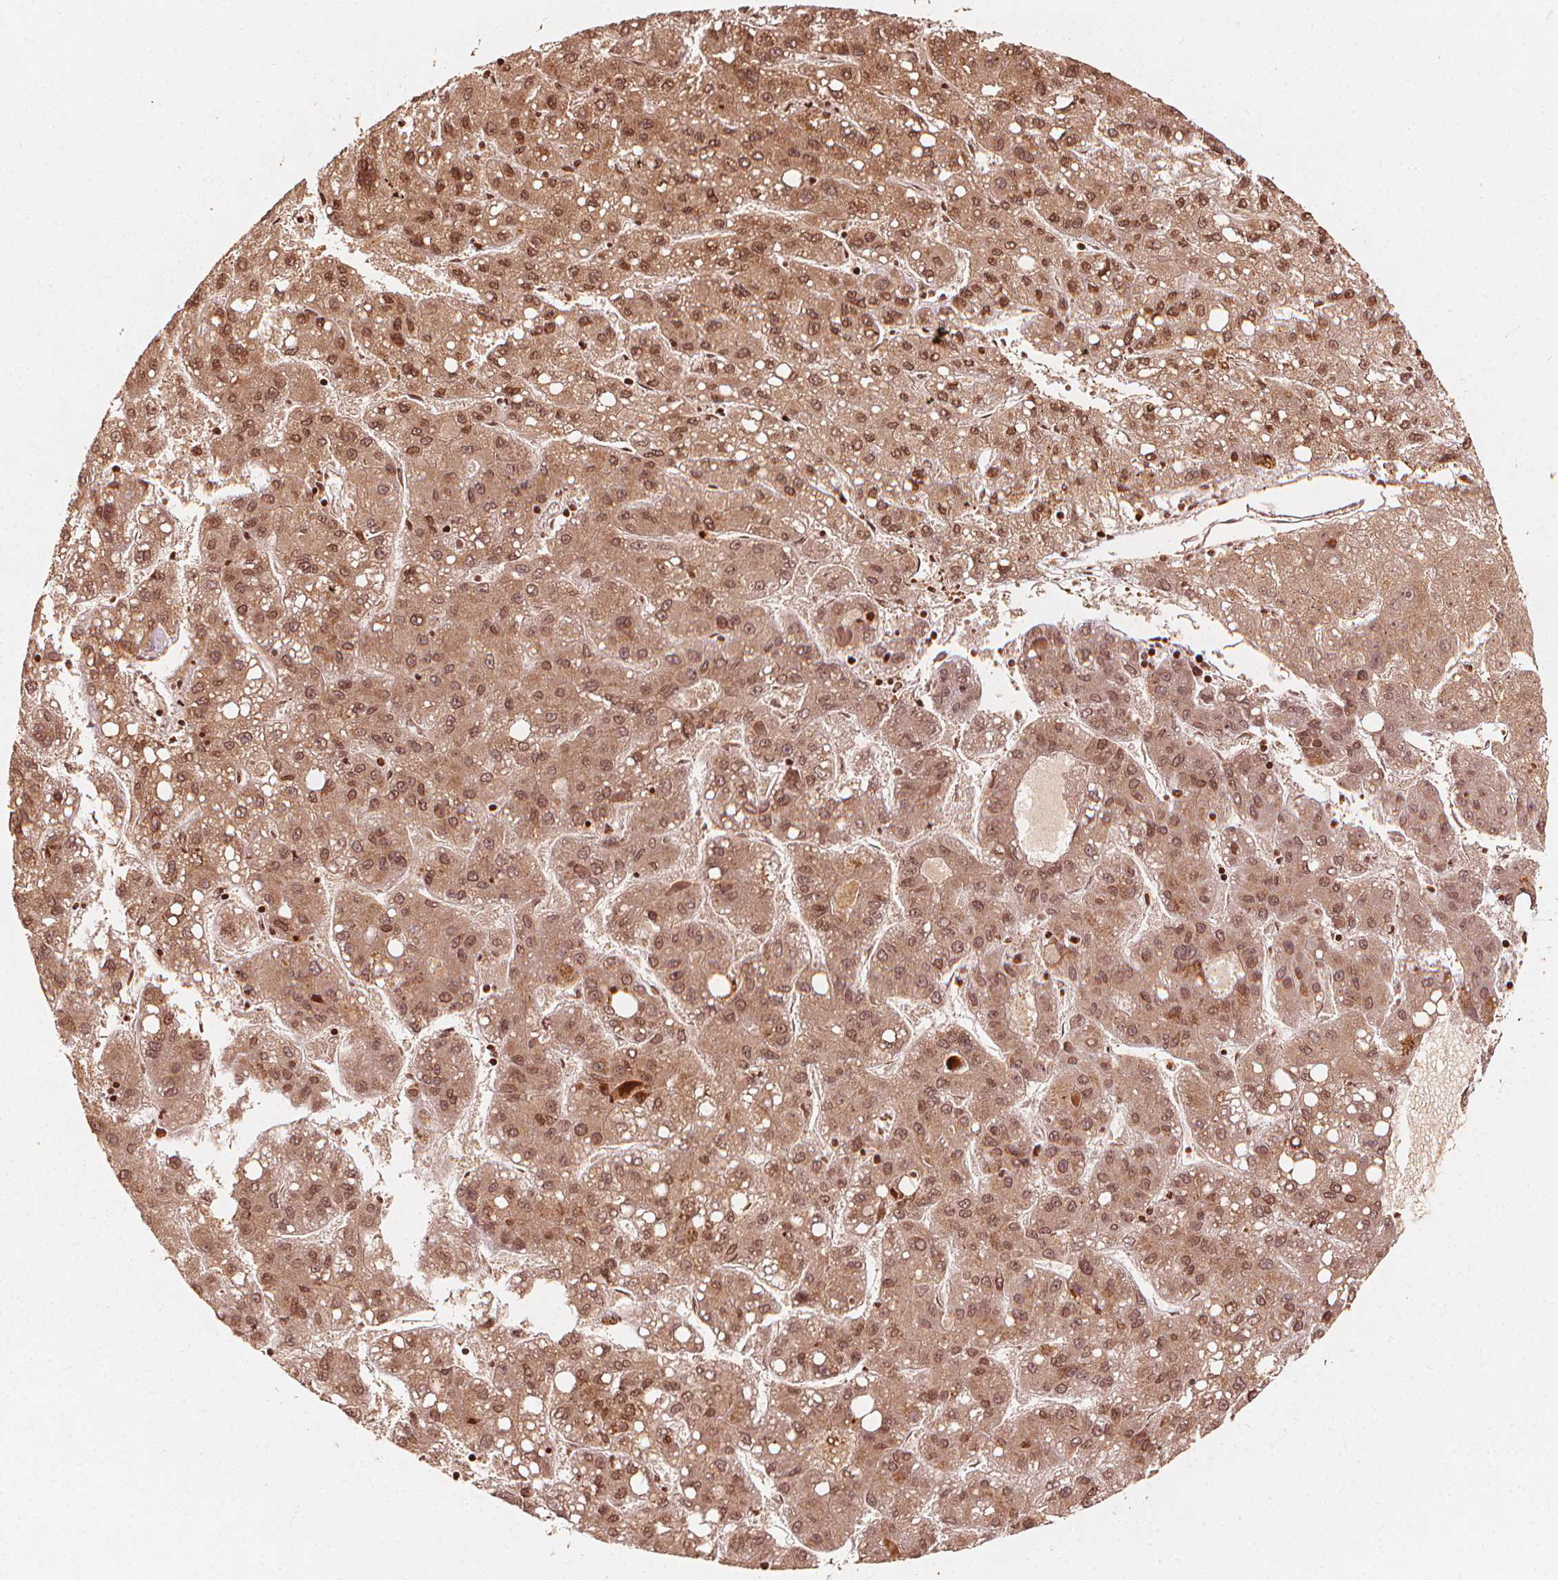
{"staining": {"intensity": "moderate", "quantity": ">75%", "location": "nuclear"}, "tissue": "liver cancer", "cell_type": "Tumor cells", "image_type": "cancer", "snomed": [{"axis": "morphology", "description": "Carcinoma, Hepatocellular, NOS"}, {"axis": "topography", "description": "Liver"}], "caption": "Protein expression analysis of liver cancer reveals moderate nuclear staining in about >75% of tumor cells.", "gene": "H3C14", "patient": {"sex": "female", "age": 82}}